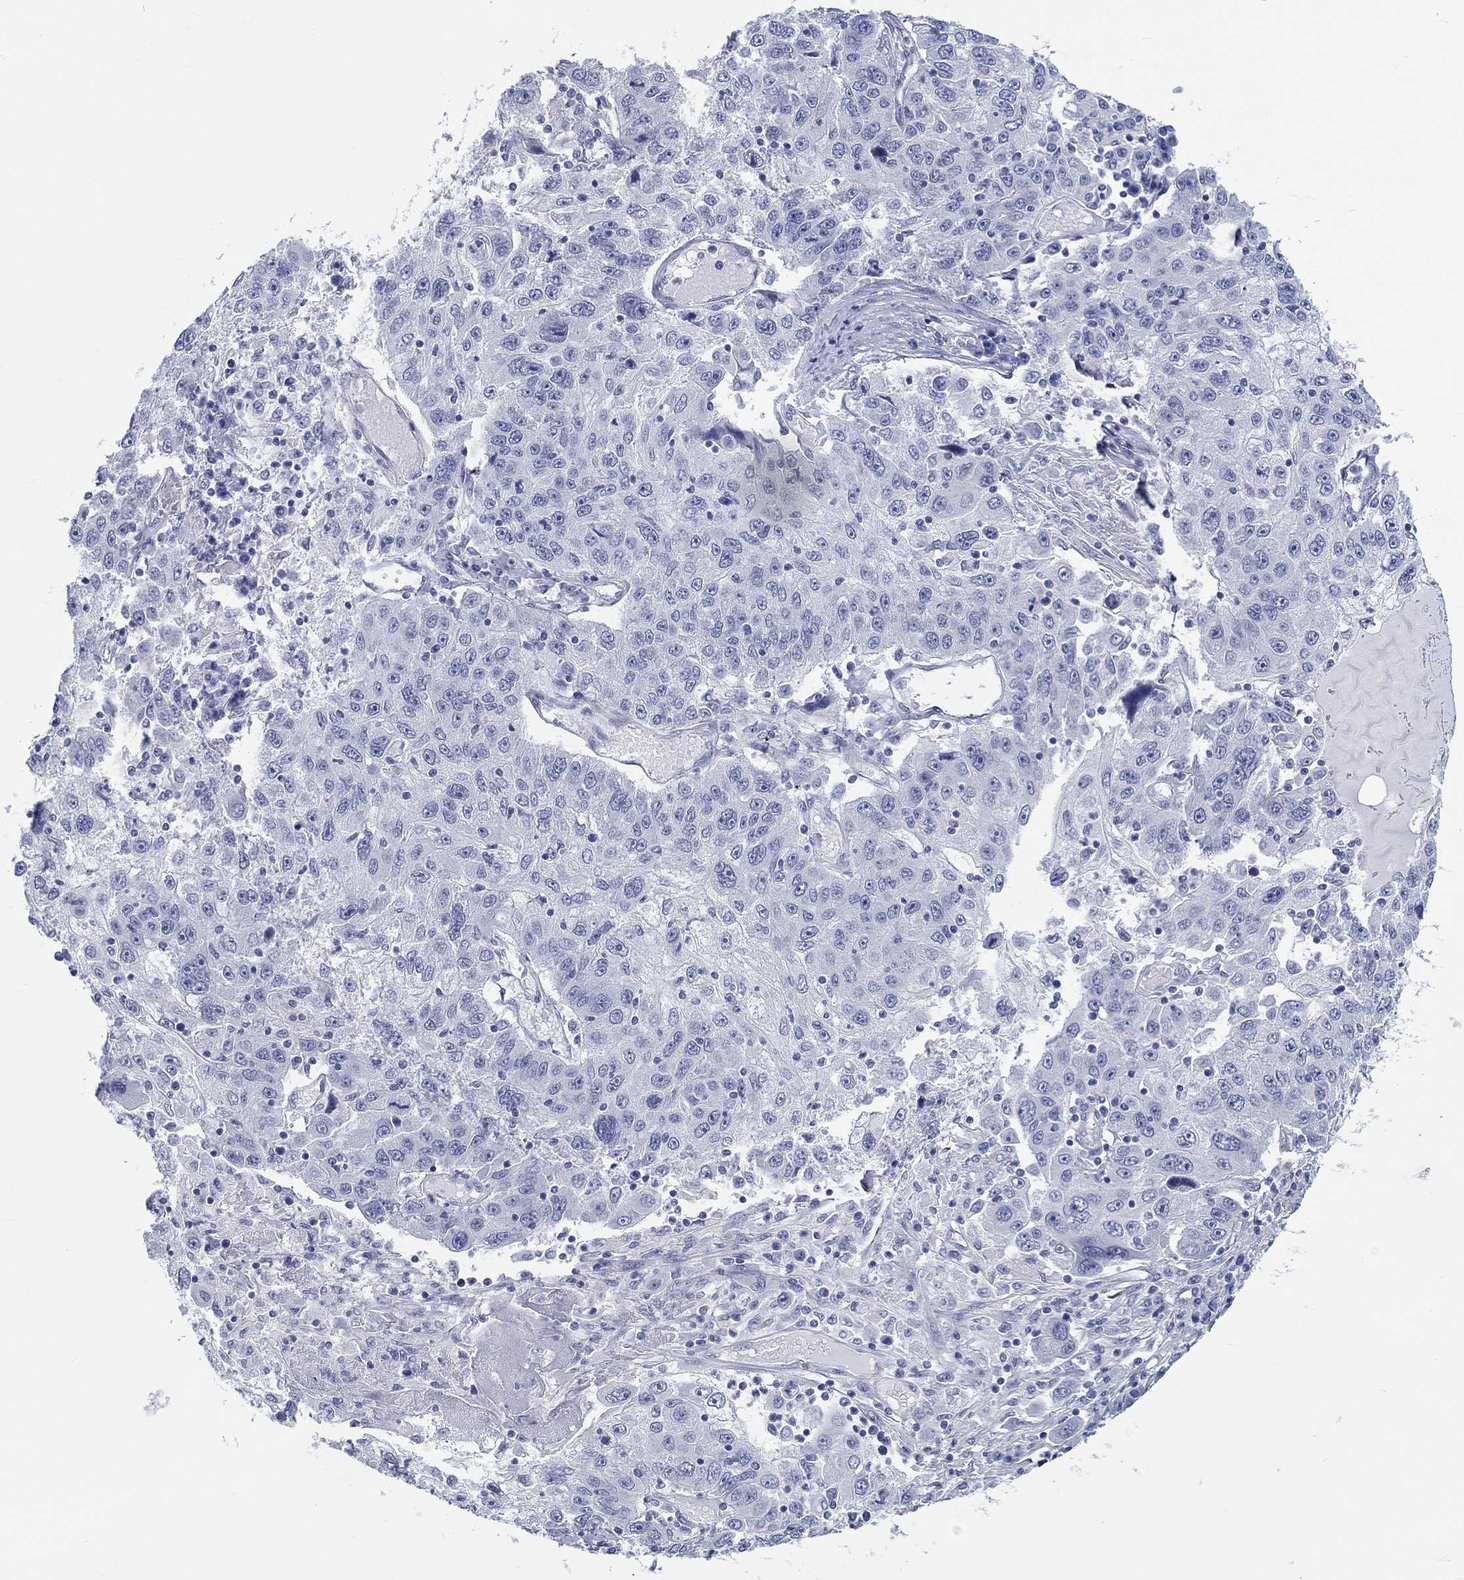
{"staining": {"intensity": "negative", "quantity": "none", "location": "none"}, "tissue": "stomach cancer", "cell_type": "Tumor cells", "image_type": "cancer", "snomed": [{"axis": "morphology", "description": "Adenocarcinoma, NOS"}, {"axis": "topography", "description": "Stomach"}], "caption": "Stomach cancer (adenocarcinoma) was stained to show a protein in brown. There is no significant staining in tumor cells. (DAB (3,3'-diaminobenzidine) IHC with hematoxylin counter stain).", "gene": "CRYGD", "patient": {"sex": "male", "age": 56}}